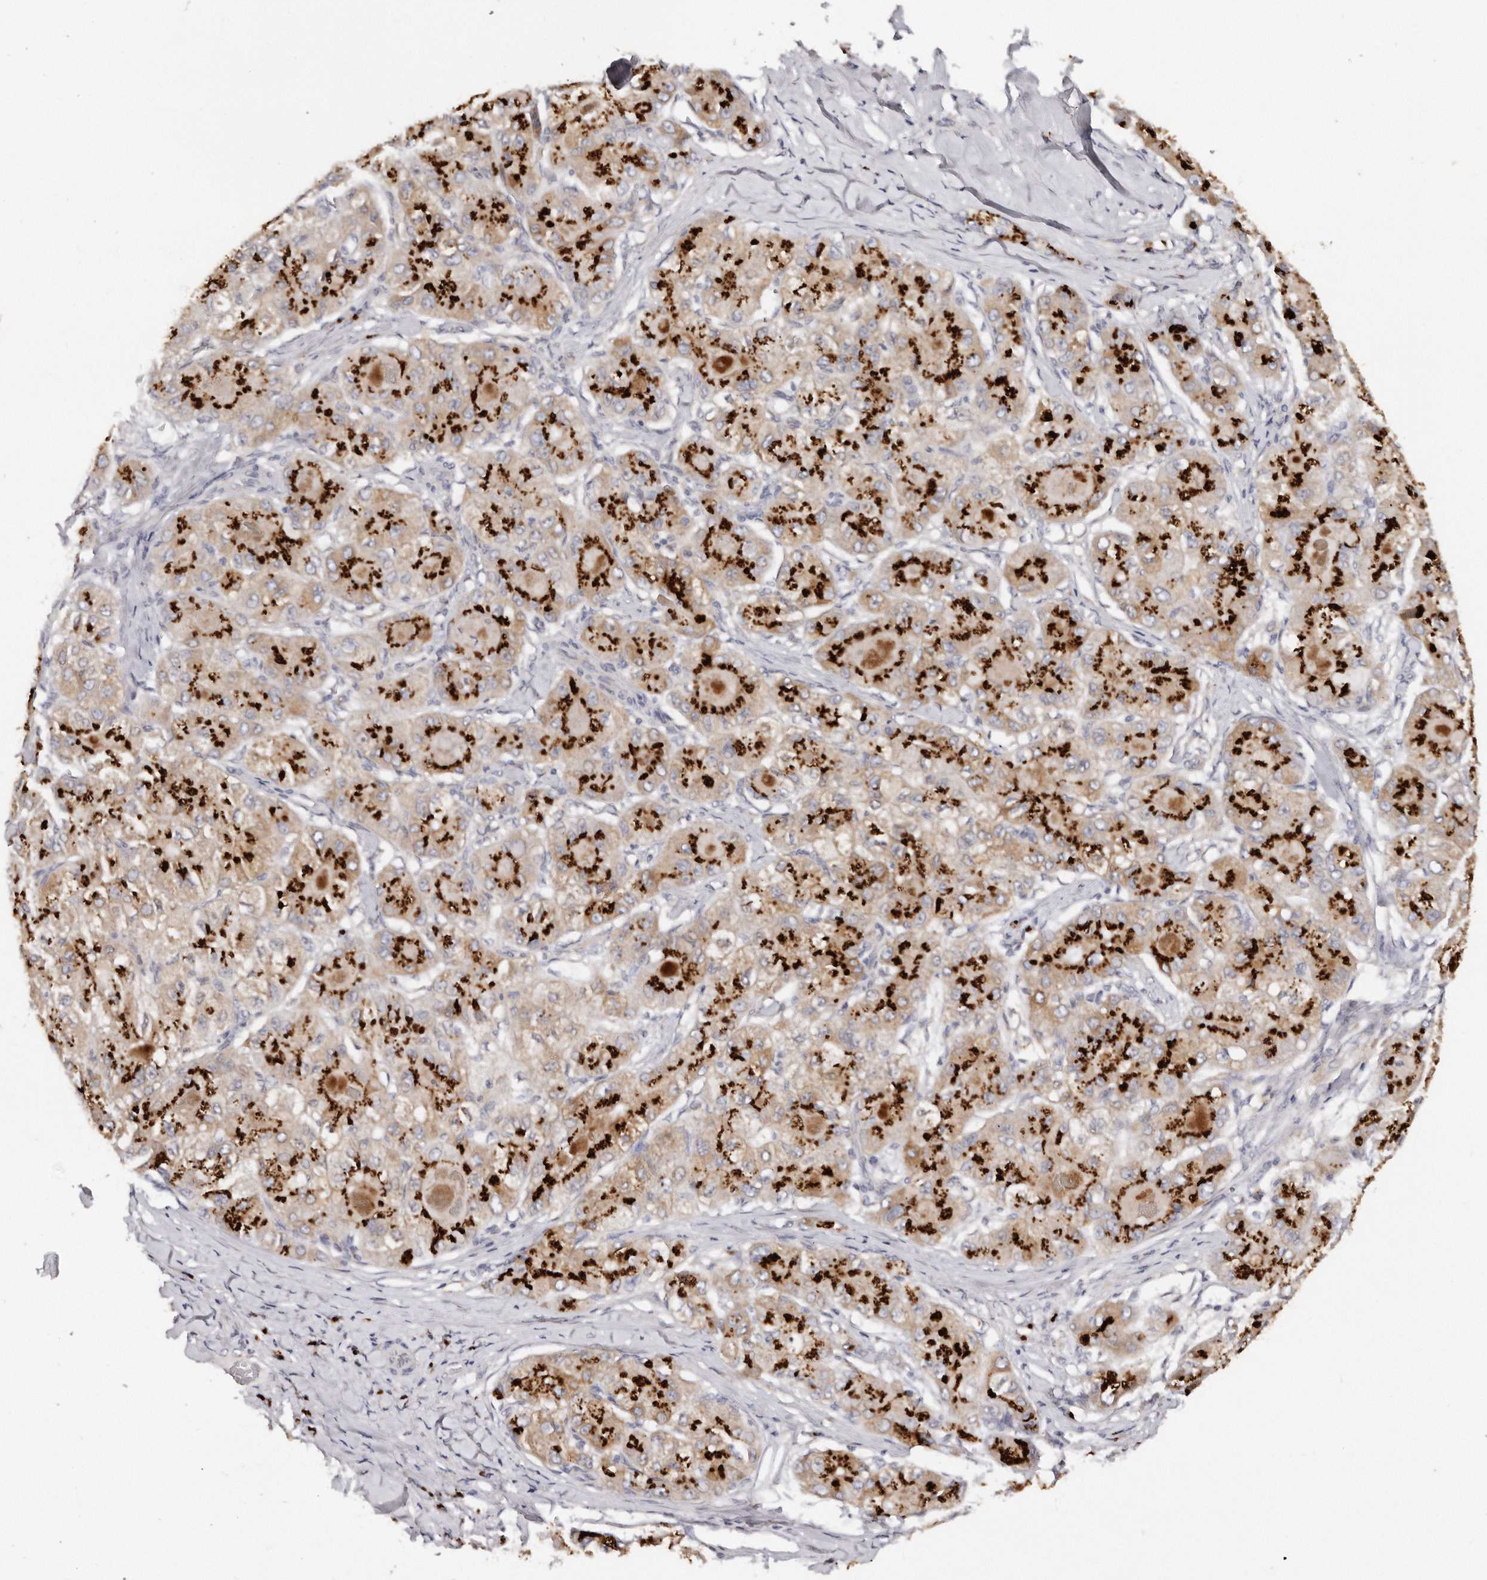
{"staining": {"intensity": "strong", "quantity": ">75%", "location": "cytoplasmic/membranous"}, "tissue": "liver cancer", "cell_type": "Tumor cells", "image_type": "cancer", "snomed": [{"axis": "morphology", "description": "Carcinoma, Hepatocellular, NOS"}, {"axis": "topography", "description": "Liver"}], "caption": "Liver cancer (hepatocellular carcinoma) tissue shows strong cytoplasmic/membranous expression in about >75% of tumor cells, visualized by immunohistochemistry. (Brightfield microscopy of DAB IHC at high magnification).", "gene": "DACT2", "patient": {"sex": "male", "age": 80}}